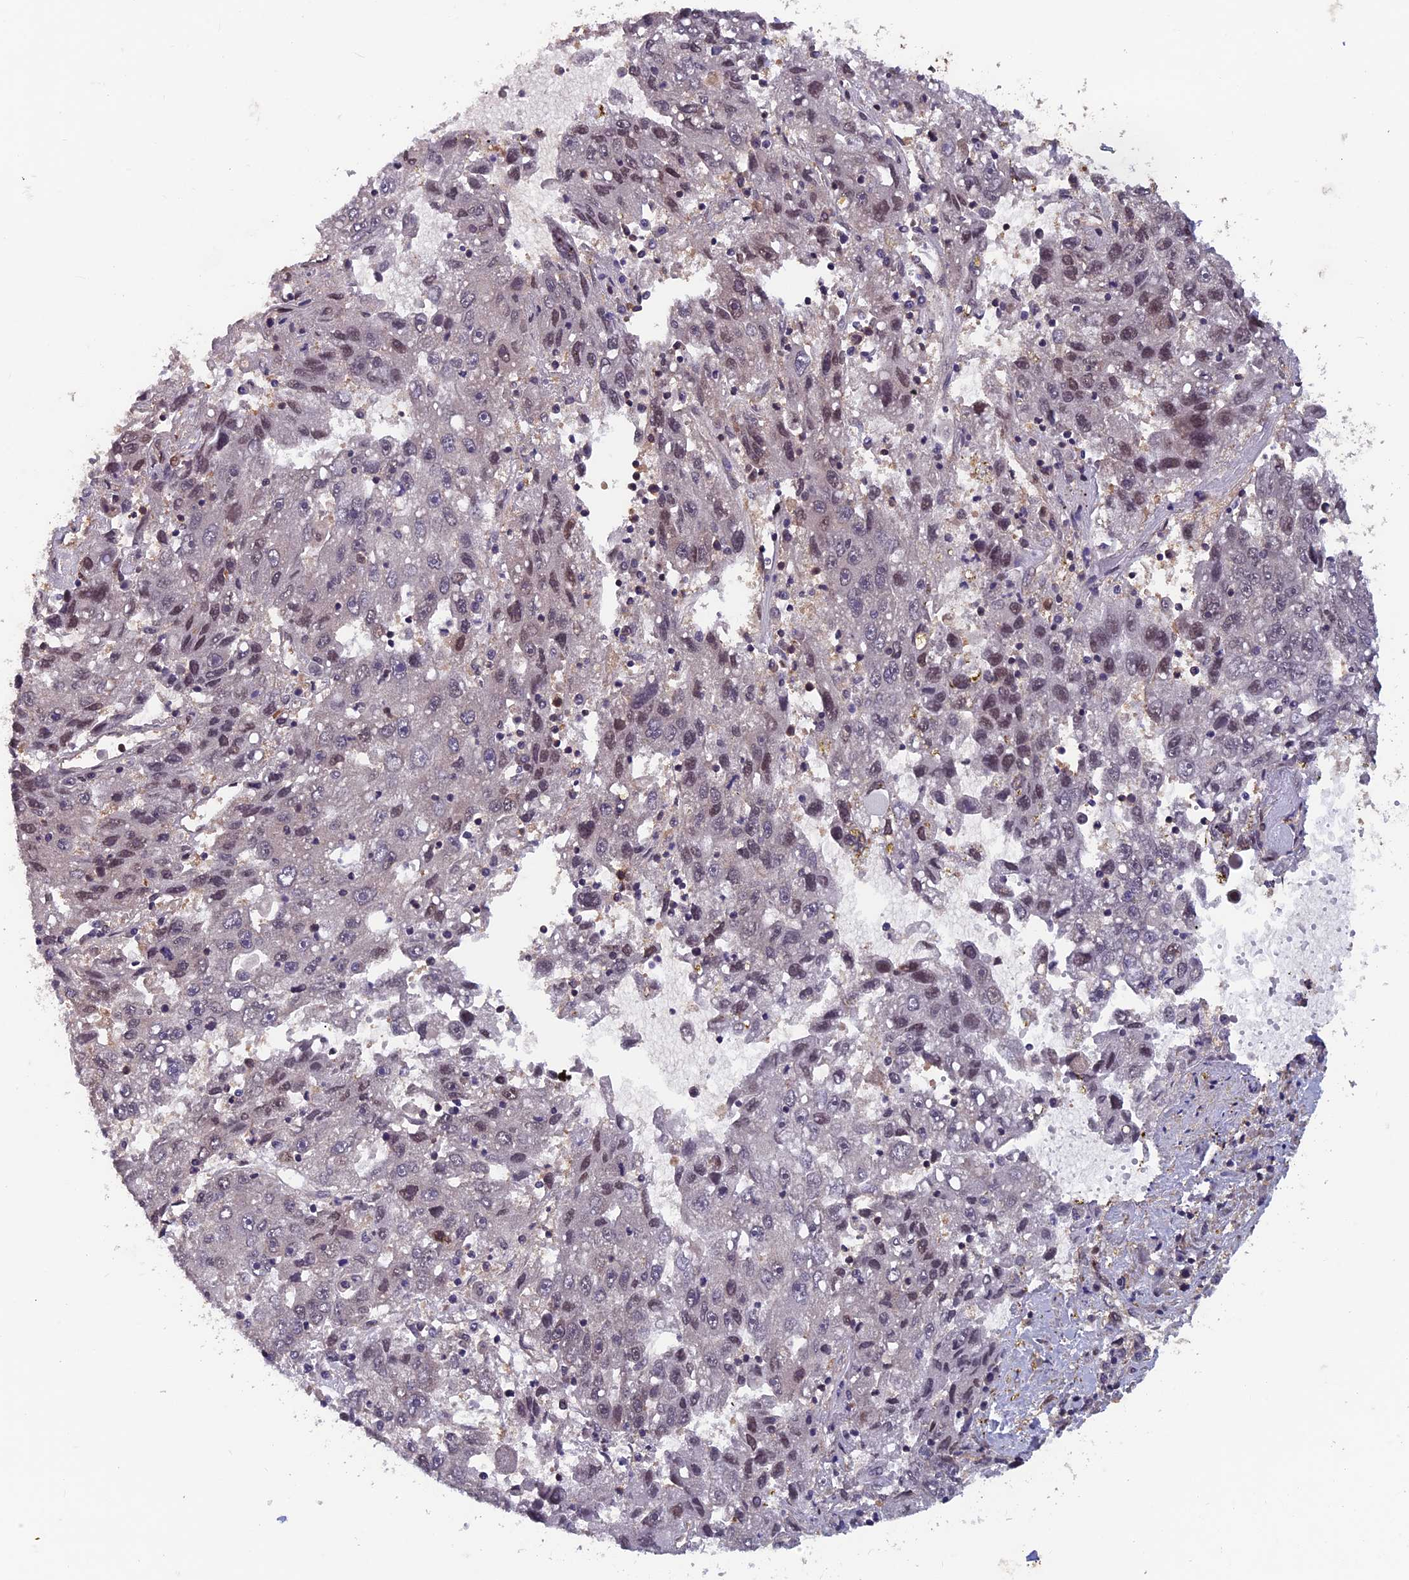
{"staining": {"intensity": "weak", "quantity": "25%-75%", "location": "nuclear"}, "tissue": "liver cancer", "cell_type": "Tumor cells", "image_type": "cancer", "snomed": [{"axis": "morphology", "description": "Carcinoma, Hepatocellular, NOS"}, {"axis": "topography", "description": "Liver"}], "caption": "Tumor cells display low levels of weak nuclear staining in about 25%-75% of cells in liver cancer (hepatocellular carcinoma).", "gene": "FAM53C", "patient": {"sex": "male", "age": 49}}